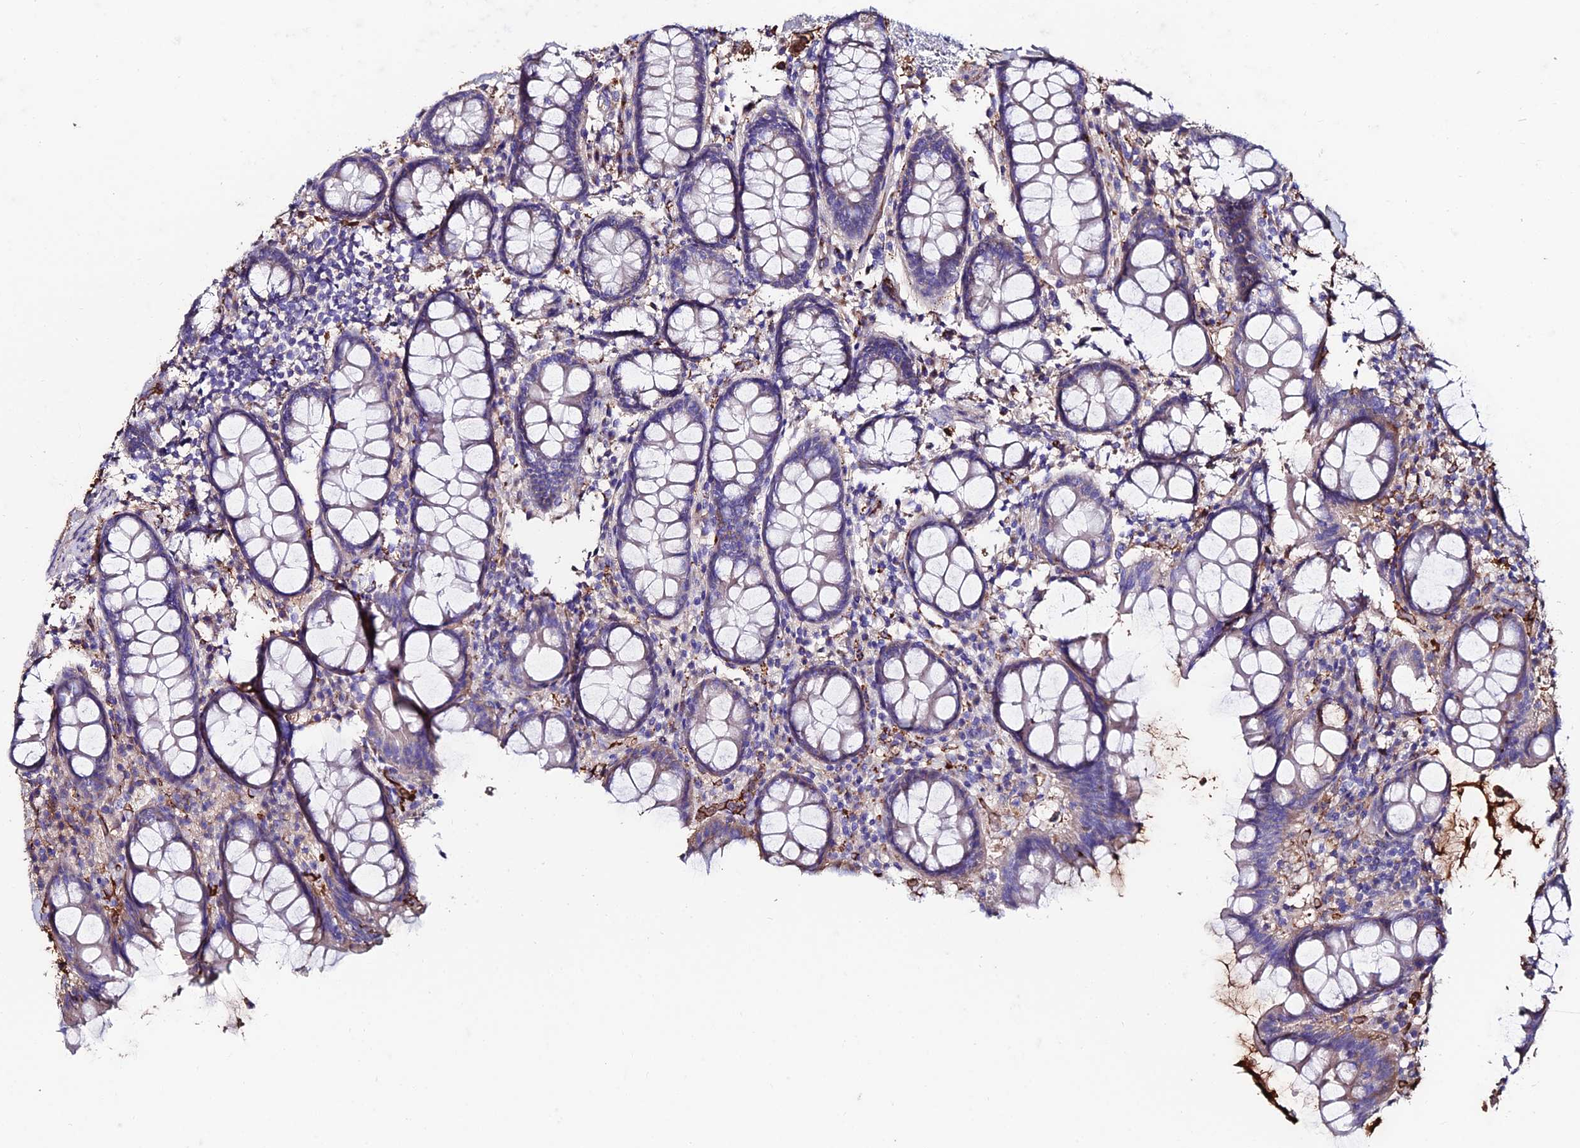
{"staining": {"intensity": "negative", "quantity": "none", "location": "none"}, "tissue": "colon", "cell_type": "Glandular cells", "image_type": "normal", "snomed": [{"axis": "morphology", "description": "Normal tissue, NOS"}, {"axis": "topography", "description": "Colon"}], "caption": "Human colon stained for a protein using immunohistochemistry exhibits no positivity in glandular cells.", "gene": "SLC25A16", "patient": {"sex": "female", "age": 79}}